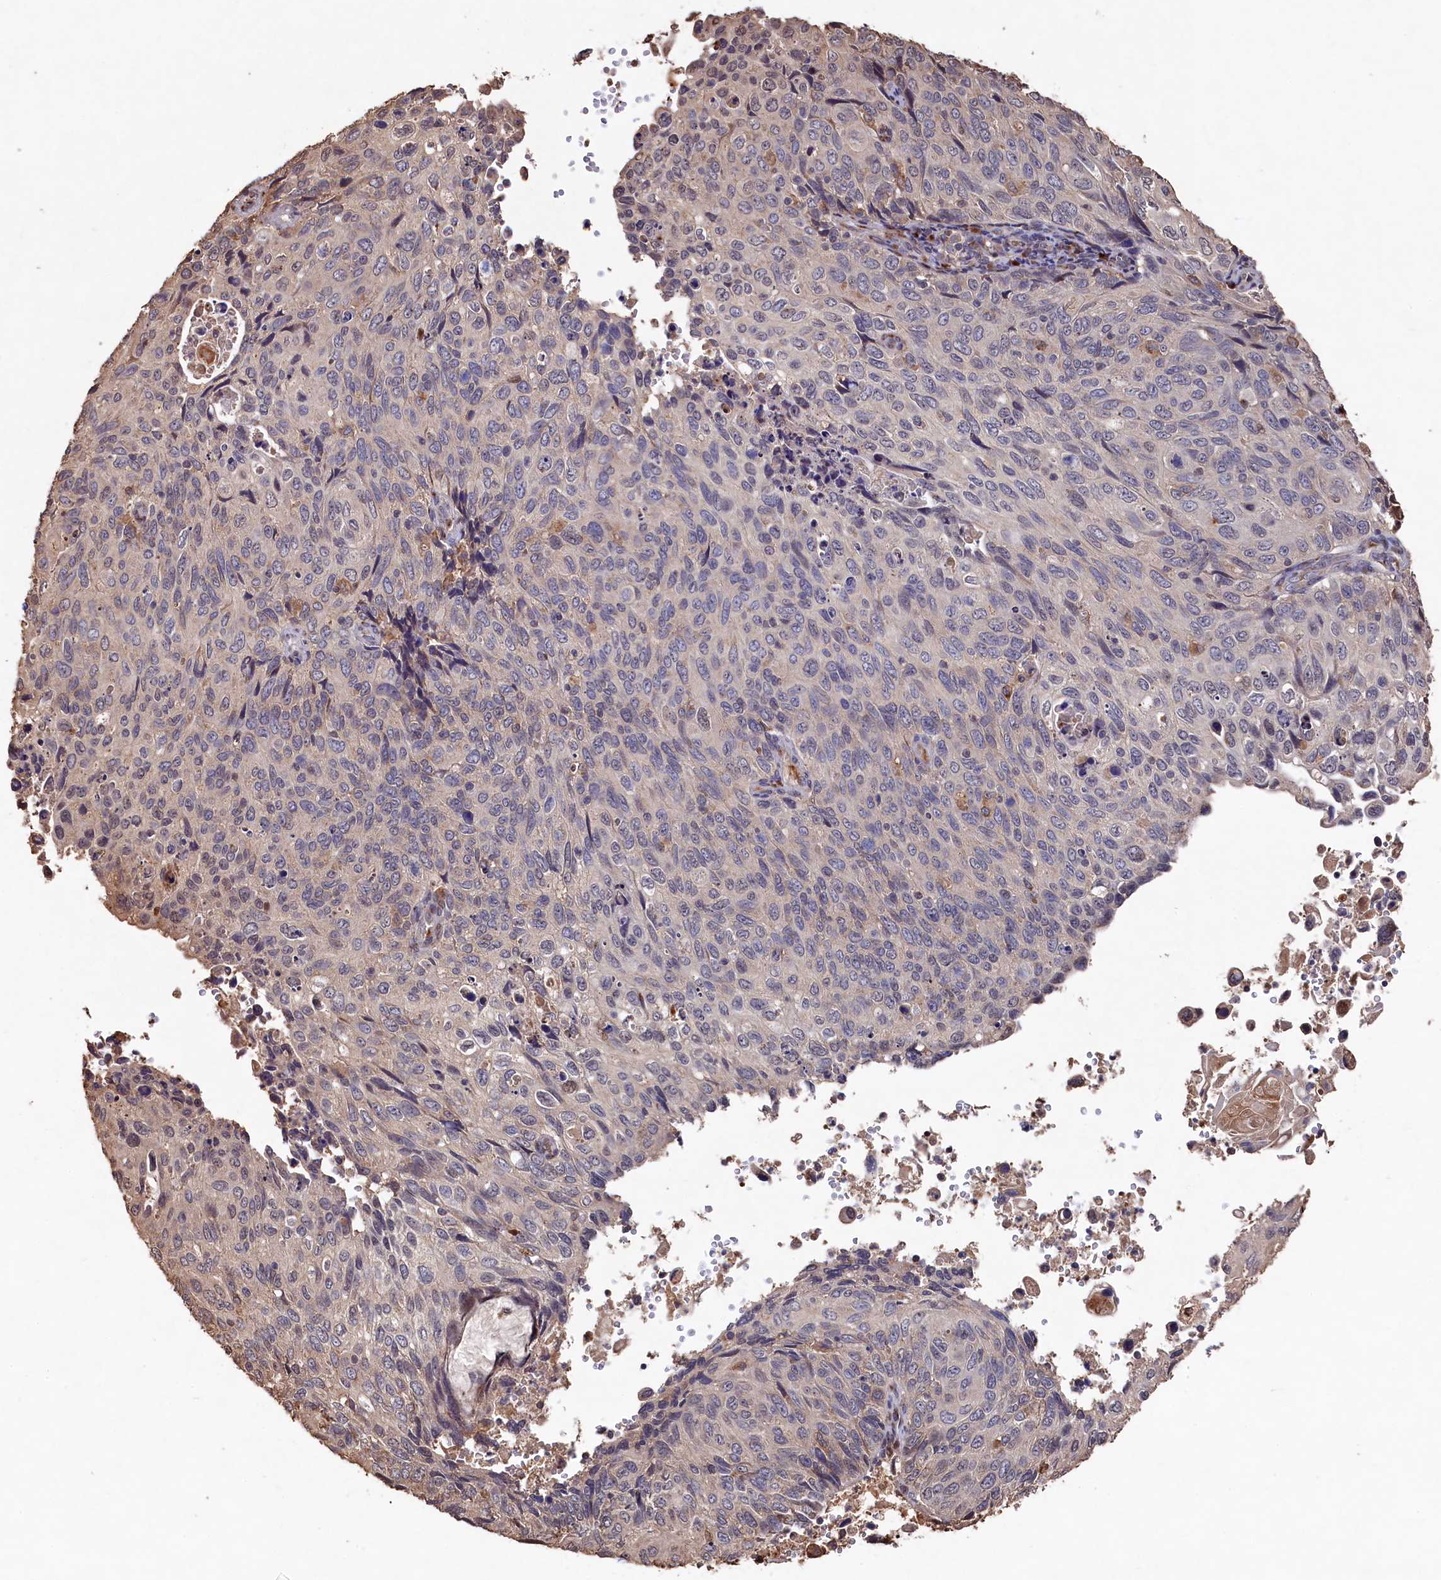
{"staining": {"intensity": "negative", "quantity": "none", "location": "none"}, "tissue": "cervical cancer", "cell_type": "Tumor cells", "image_type": "cancer", "snomed": [{"axis": "morphology", "description": "Squamous cell carcinoma, NOS"}, {"axis": "topography", "description": "Cervix"}], "caption": "The photomicrograph exhibits no significant staining in tumor cells of cervical squamous cell carcinoma.", "gene": "NAA60", "patient": {"sex": "female", "age": 70}}